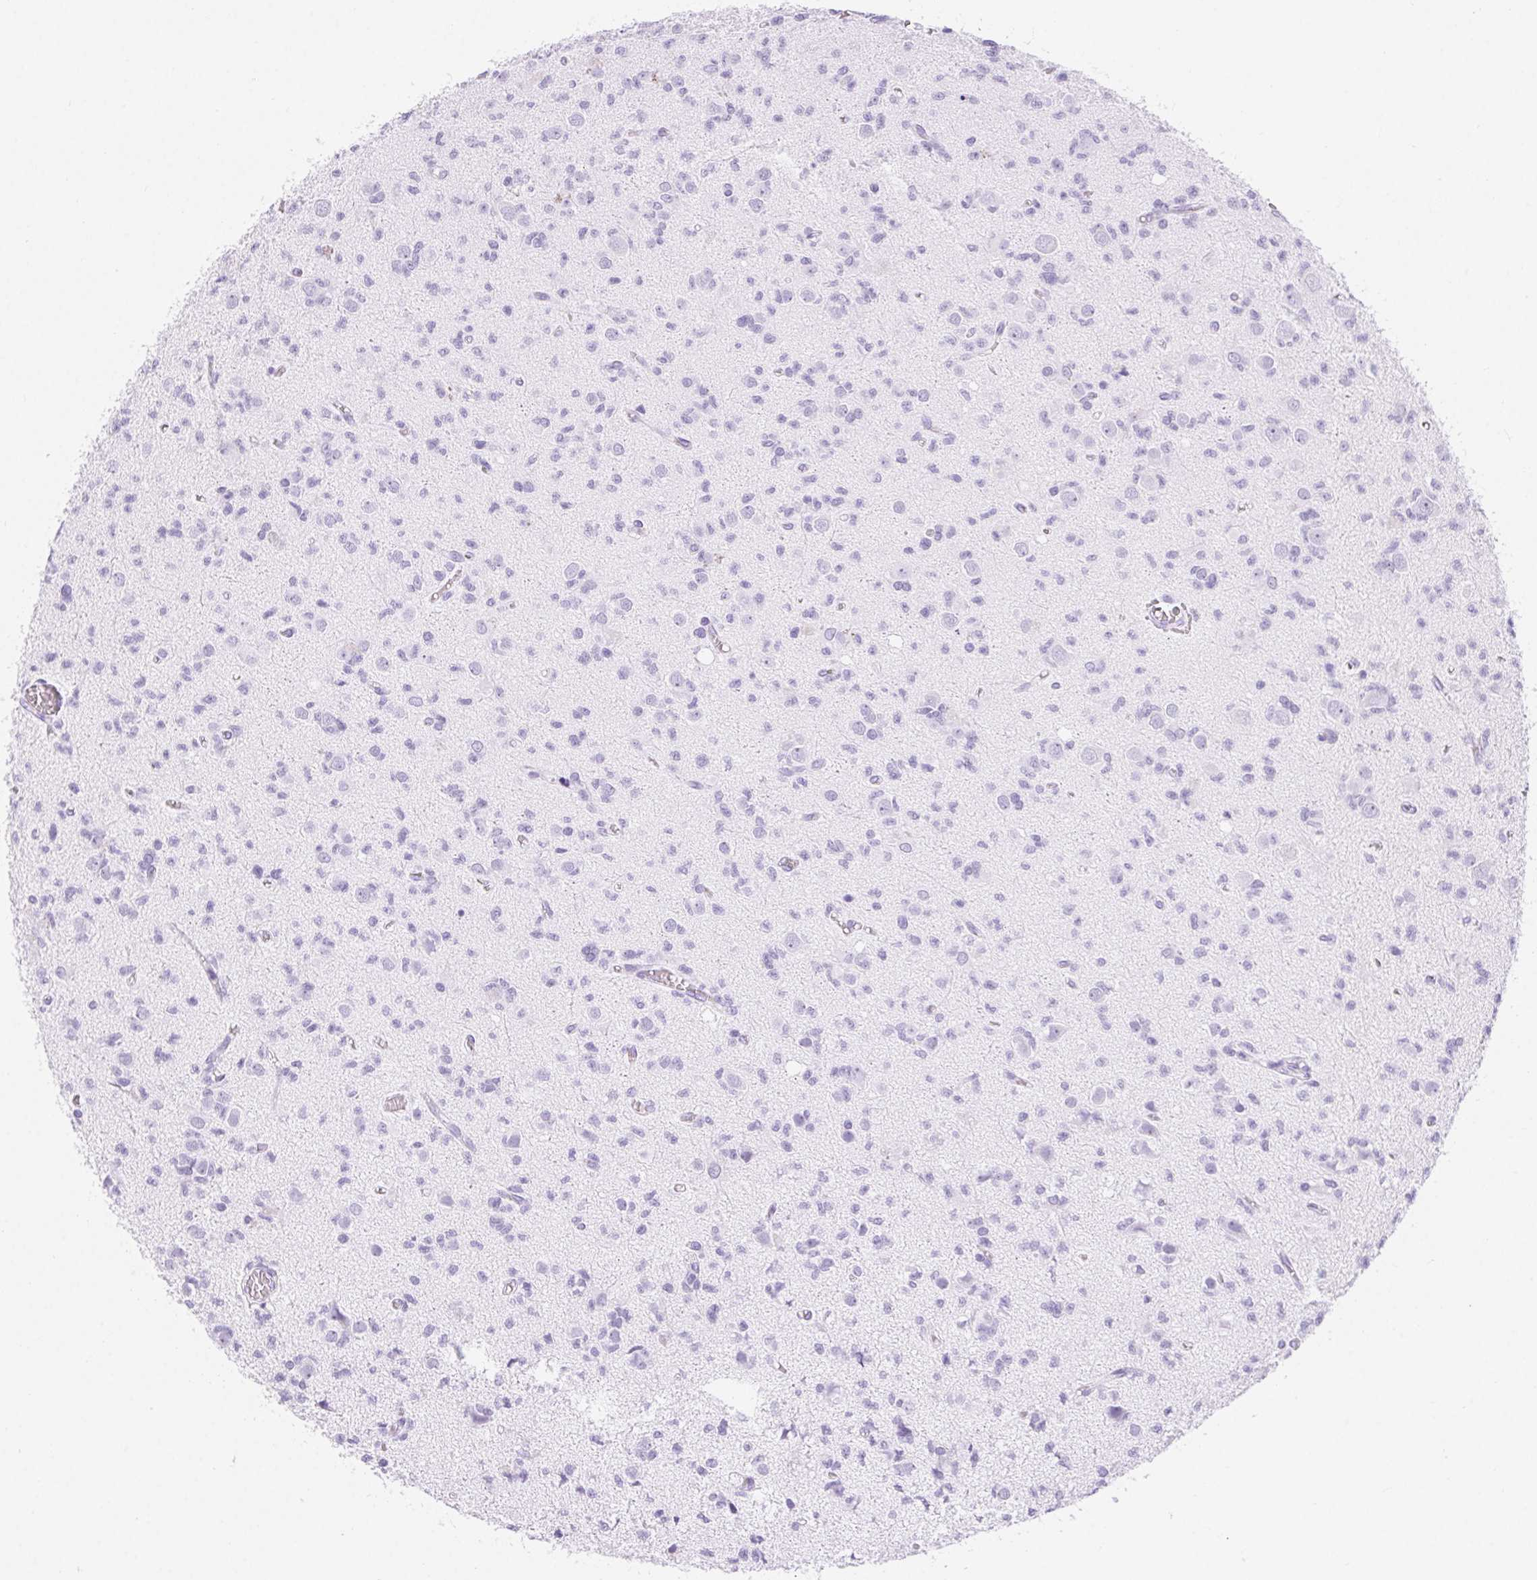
{"staining": {"intensity": "negative", "quantity": "none", "location": "none"}, "tissue": "glioma", "cell_type": "Tumor cells", "image_type": "cancer", "snomed": [{"axis": "morphology", "description": "Glioma, malignant, Low grade"}, {"axis": "topography", "description": "Brain"}], "caption": "High power microscopy image of an immunohistochemistry micrograph of malignant glioma (low-grade), revealing no significant staining in tumor cells.", "gene": "CLDN16", "patient": {"sex": "male", "age": 64}}